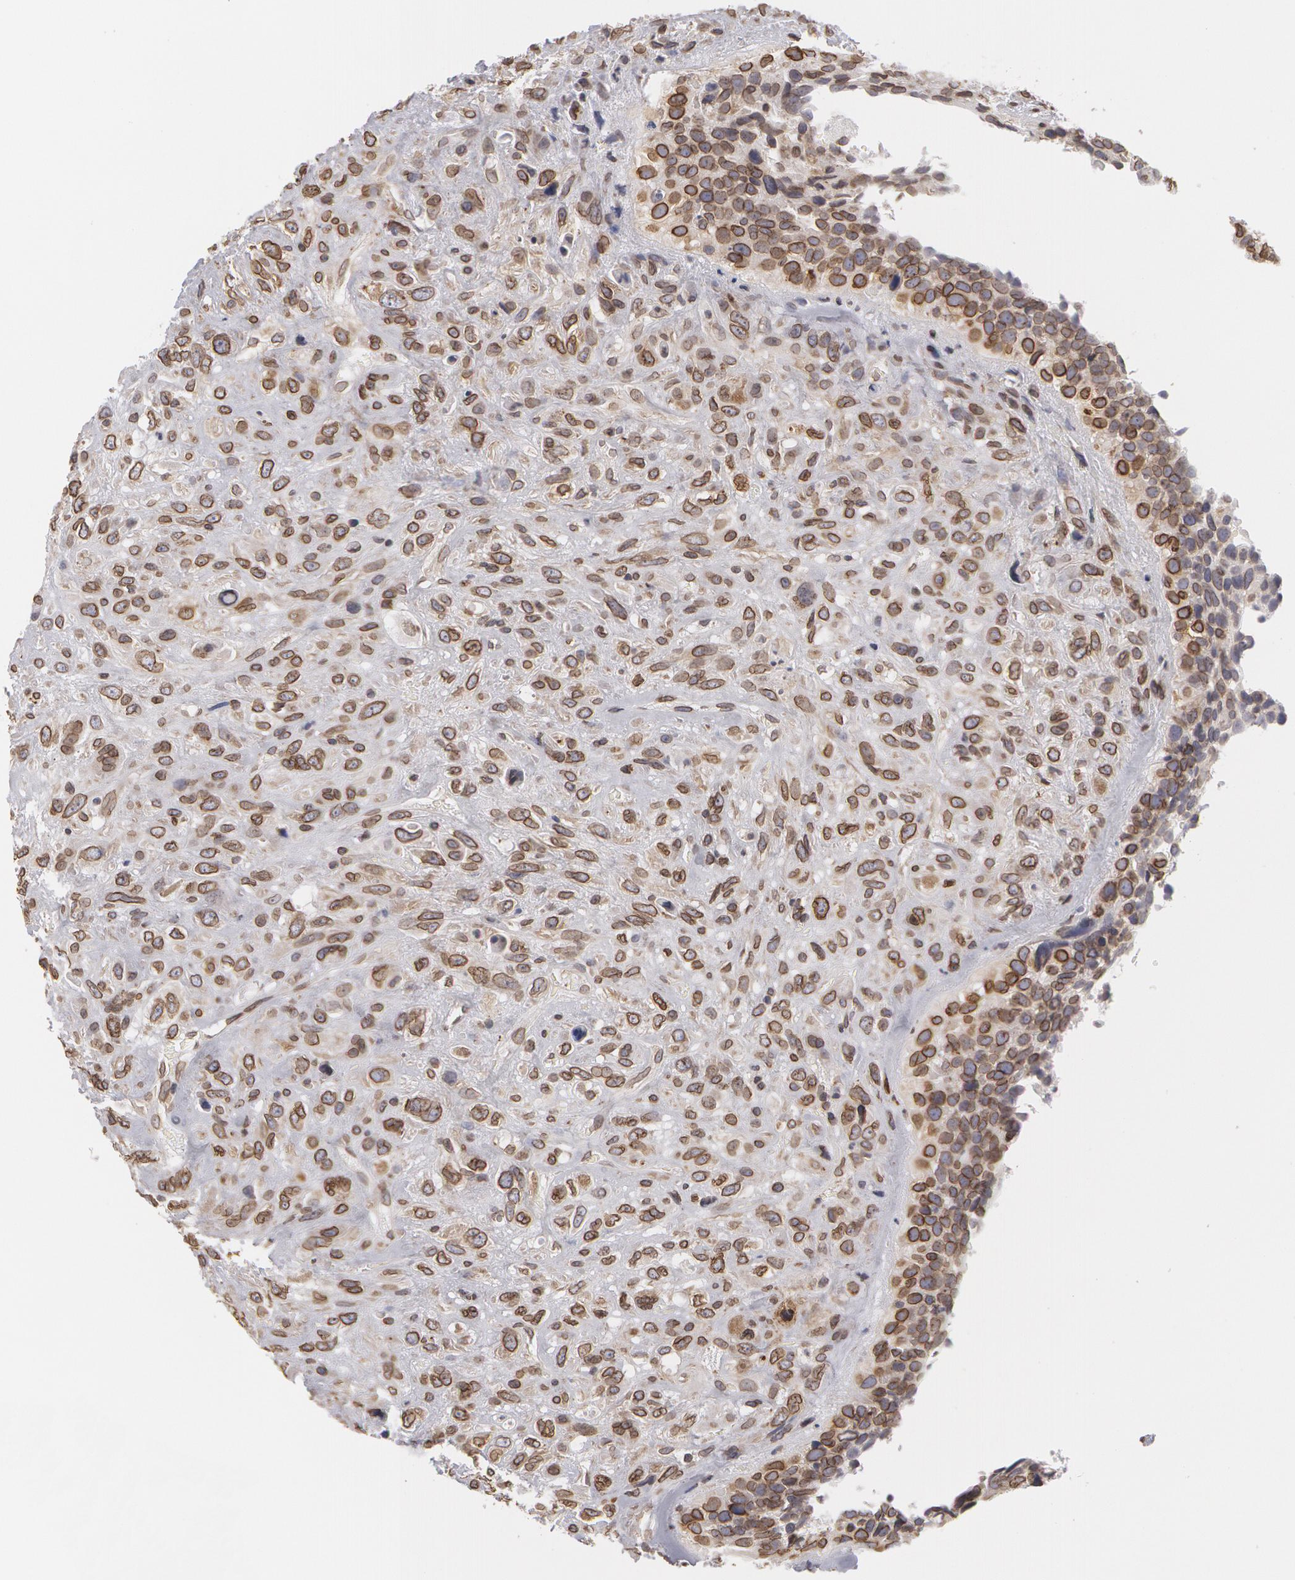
{"staining": {"intensity": "moderate", "quantity": ">75%", "location": "nuclear"}, "tissue": "breast cancer", "cell_type": "Tumor cells", "image_type": "cancer", "snomed": [{"axis": "morphology", "description": "Neoplasm, malignant, NOS"}, {"axis": "topography", "description": "Breast"}], "caption": "This micrograph exhibits immunohistochemistry (IHC) staining of breast malignant neoplasm, with medium moderate nuclear positivity in about >75% of tumor cells.", "gene": "EMD", "patient": {"sex": "female", "age": 50}}